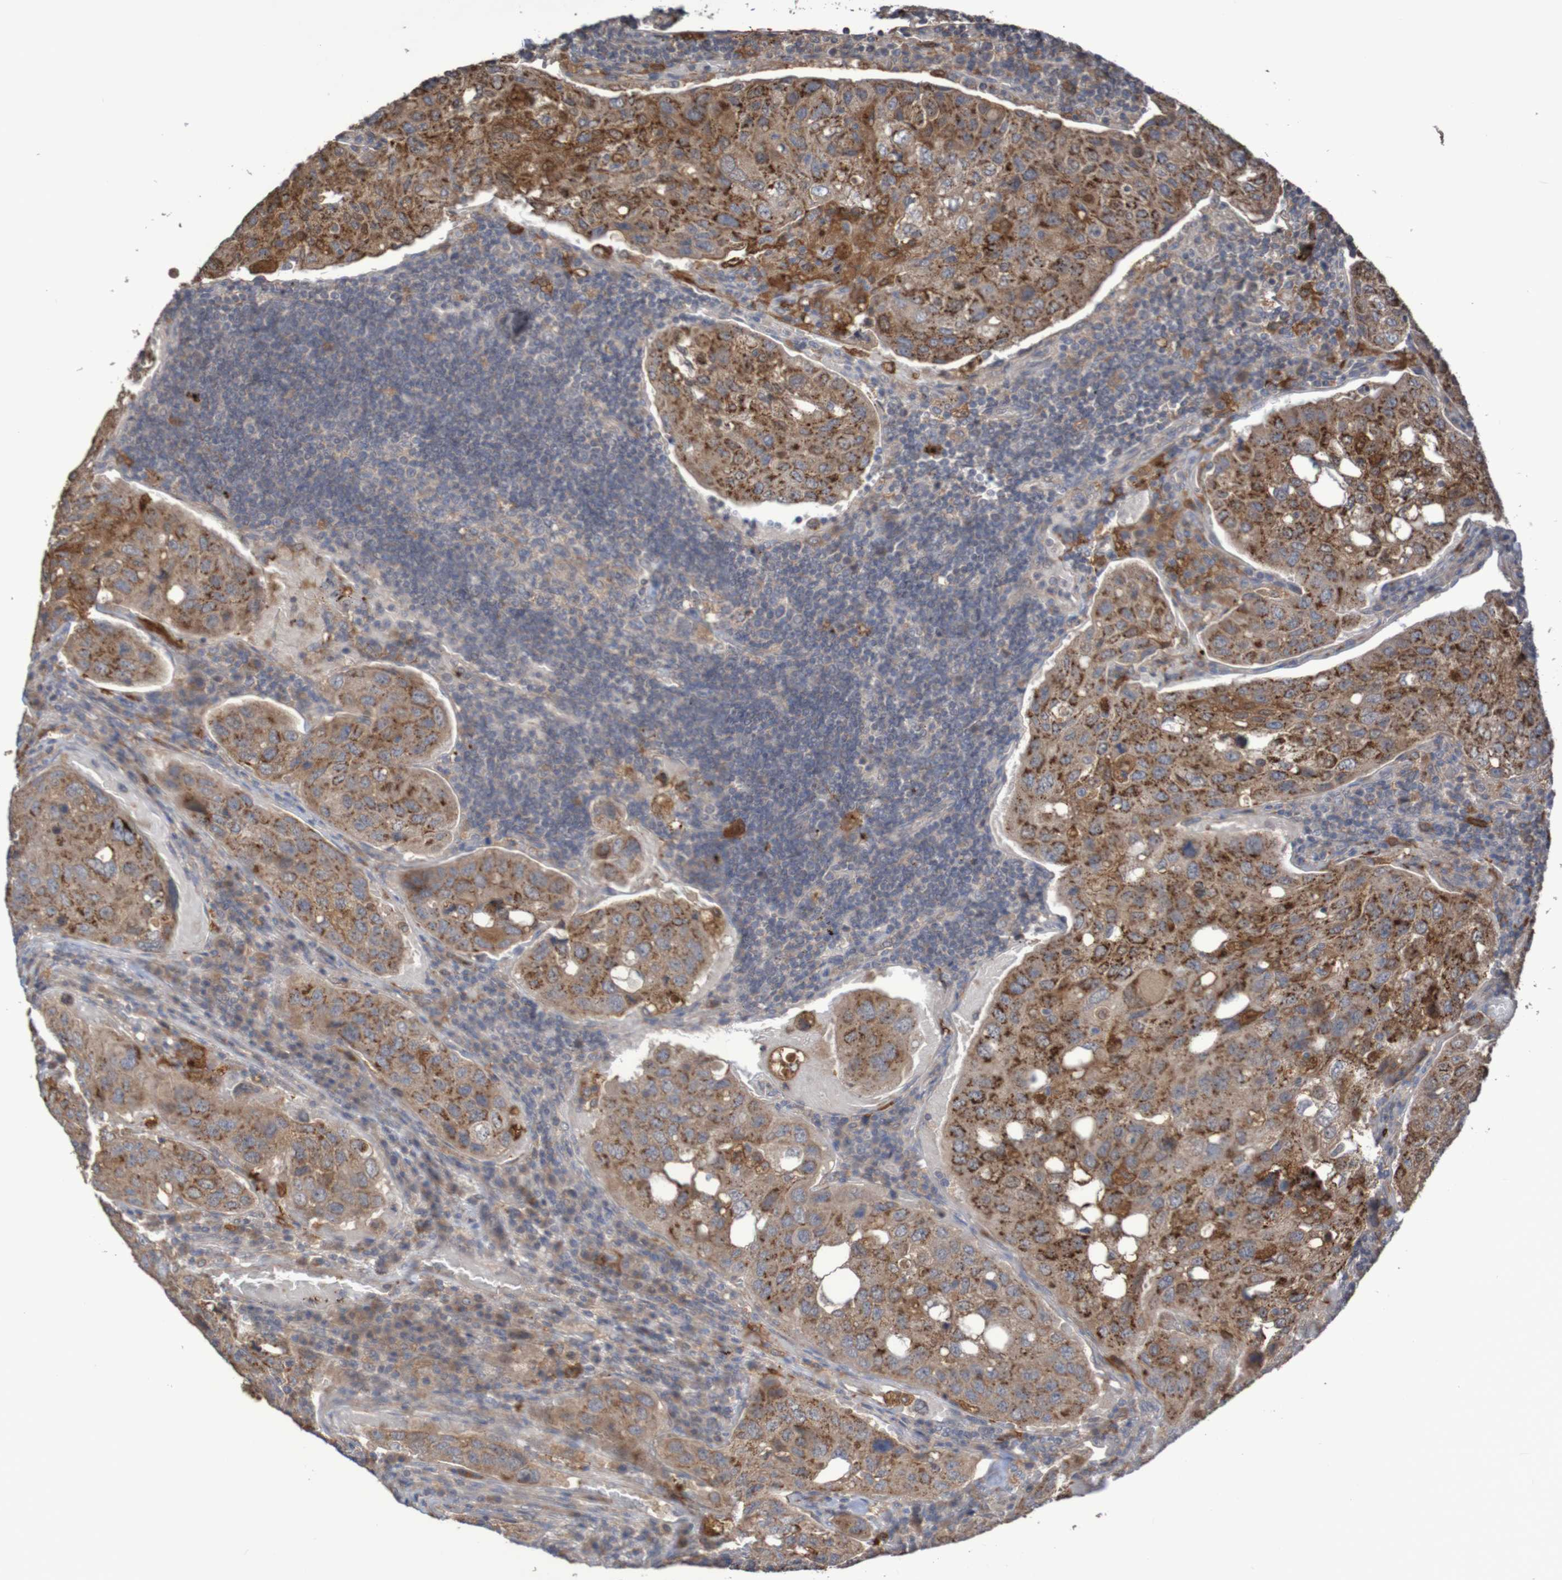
{"staining": {"intensity": "strong", "quantity": ">75%", "location": "cytoplasmic/membranous"}, "tissue": "urothelial cancer", "cell_type": "Tumor cells", "image_type": "cancer", "snomed": [{"axis": "morphology", "description": "Urothelial carcinoma, High grade"}, {"axis": "topography", "description": "Lymph node"}, {"axis": "topography", "description": "Urinary bladder"}], "caption": "Immunohistochemical staining of human urothelial cancer shows strong cytoplasmic/membranous protein staining in approximately >75% of tumor cells.", "gene": "PHYH", "patient": {"sex": "male", "age": 51}}